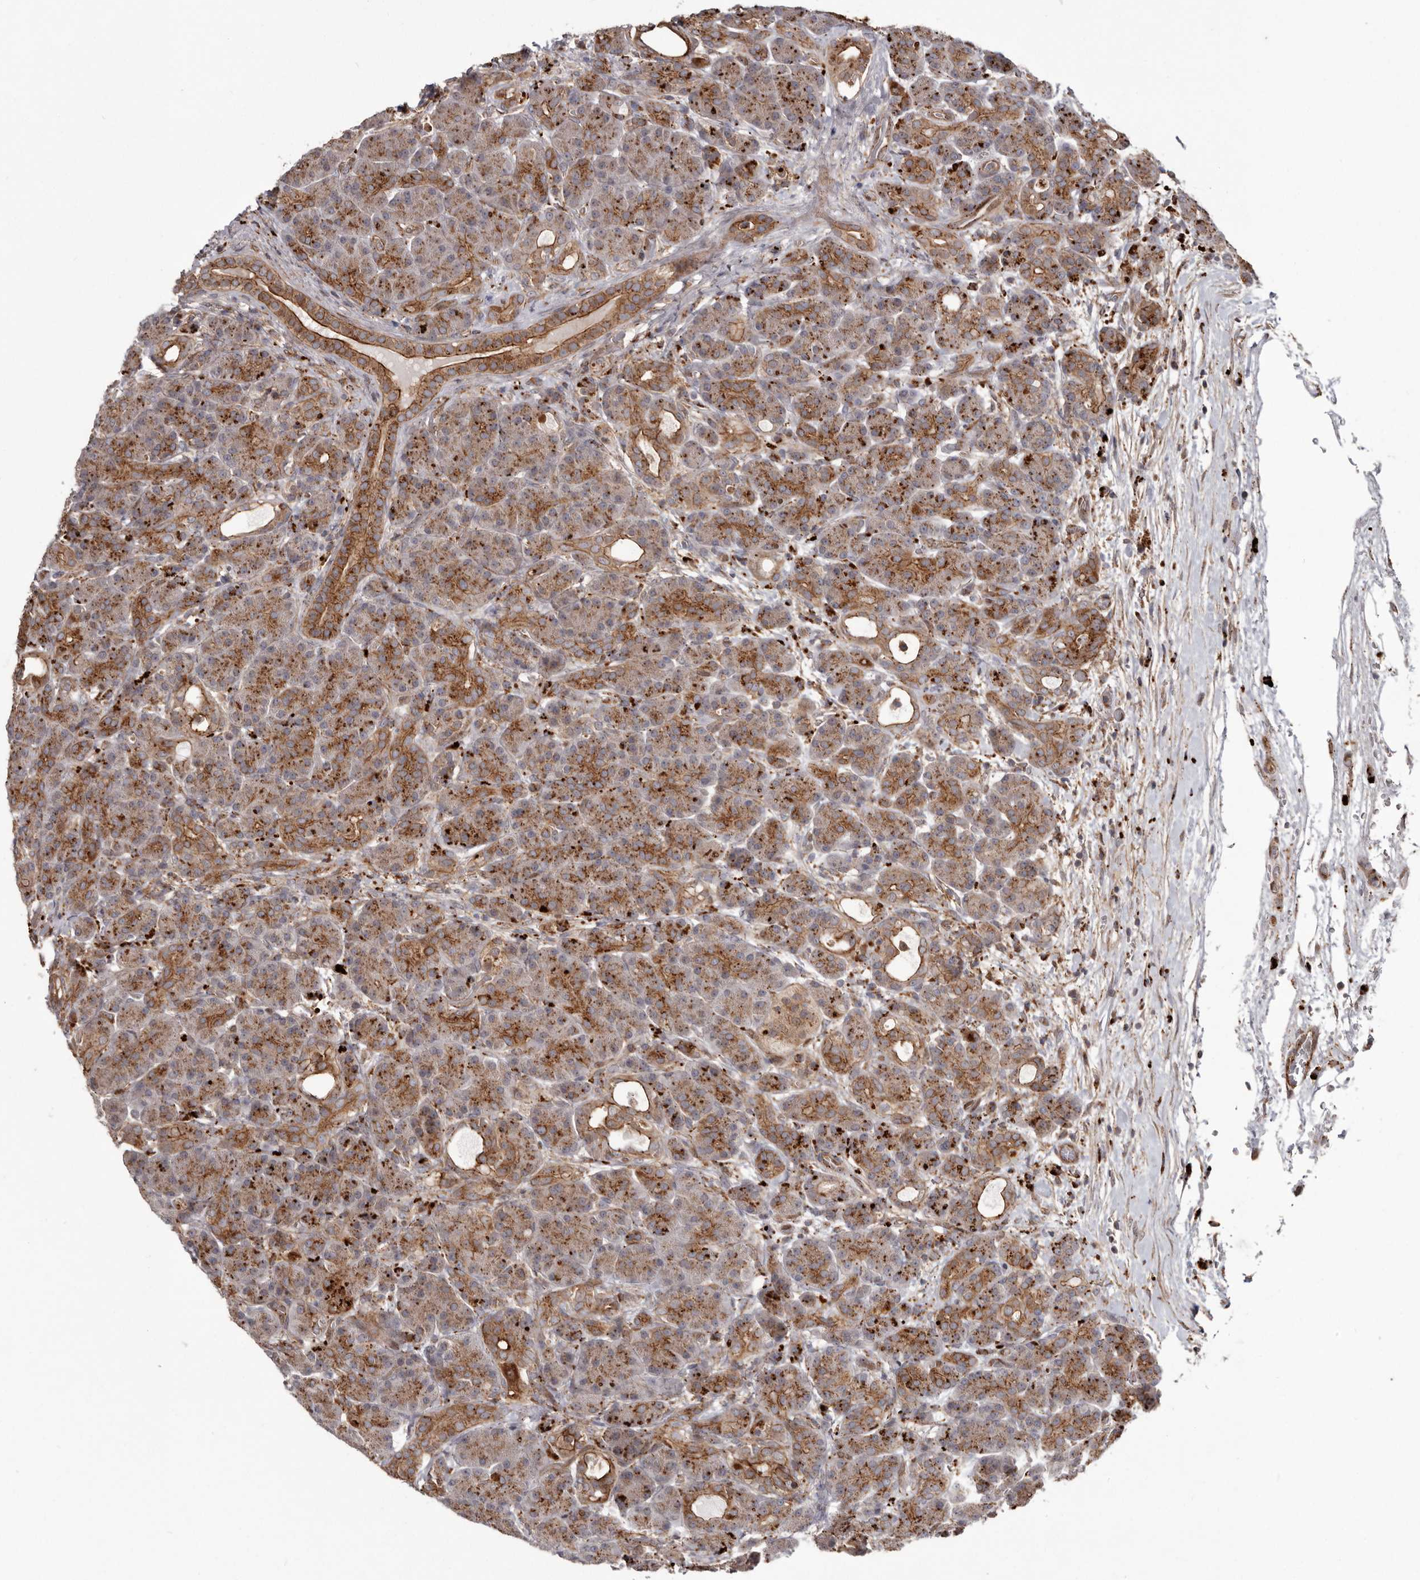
{"staining": {"intensity": "moderate", "quantity": ">75%", "location": "cytoplasmic/membranous"}, "tissue": "pancreas", "cell_type": "Exocrine glandular cells", "image_type": "normal", "snomed": [{"axis": "morphology", "description": "Normal tissue, NOS"}, {"axis": "topography", "description": "Pancreas"}], "caption": "Protein expression analysis of unremarkable human pancreas reveals moderate cytoplasmic/membranous staining in about >75% of exocrine glandular cells.", "gene": "NUP43", "patient": {"sex": "male", "age": 63}}